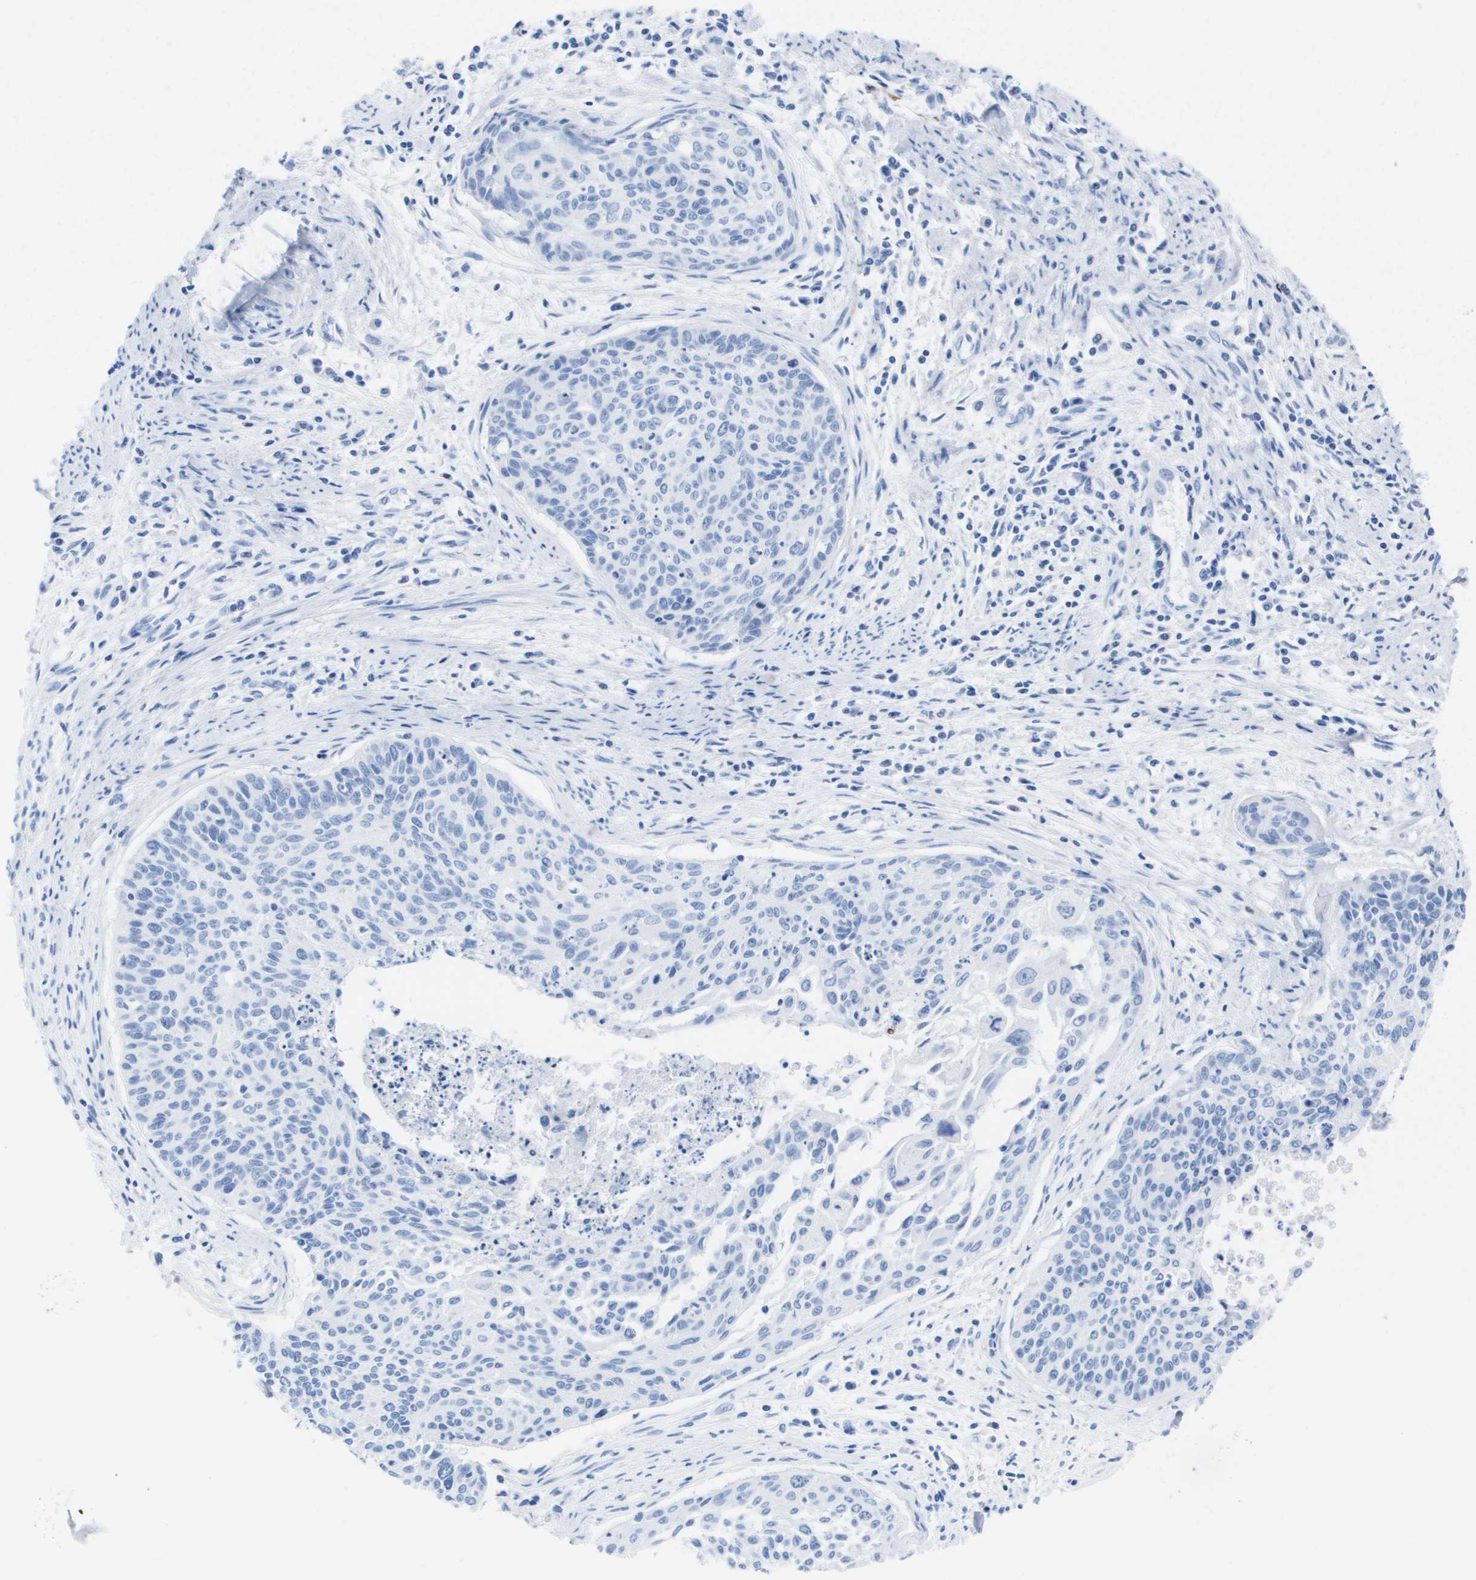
{"staining": {"intensity": "negative", "quantity": "none", "location": "none"}, "tissue": "cervical cancer", "cell_type": "Tumor cells", "image_type": "cancer", "snomed": [{"axis": "morphology", "description": "Squamous cell carcinoma, NOS"}, {"axis": "topography", "description": "Cervix"}], "caption": "Immunohistochemistry (IHC) of human cervical cancer (squamous cell carcinoma) exhibits no expression in tumor cells. (DAB (3,3'-diaminobenzidine) immunohistochemistry with hematoxylin counter stain).", "gene": "KCNA3", "patient": {"sex": "female", "age": 55}}